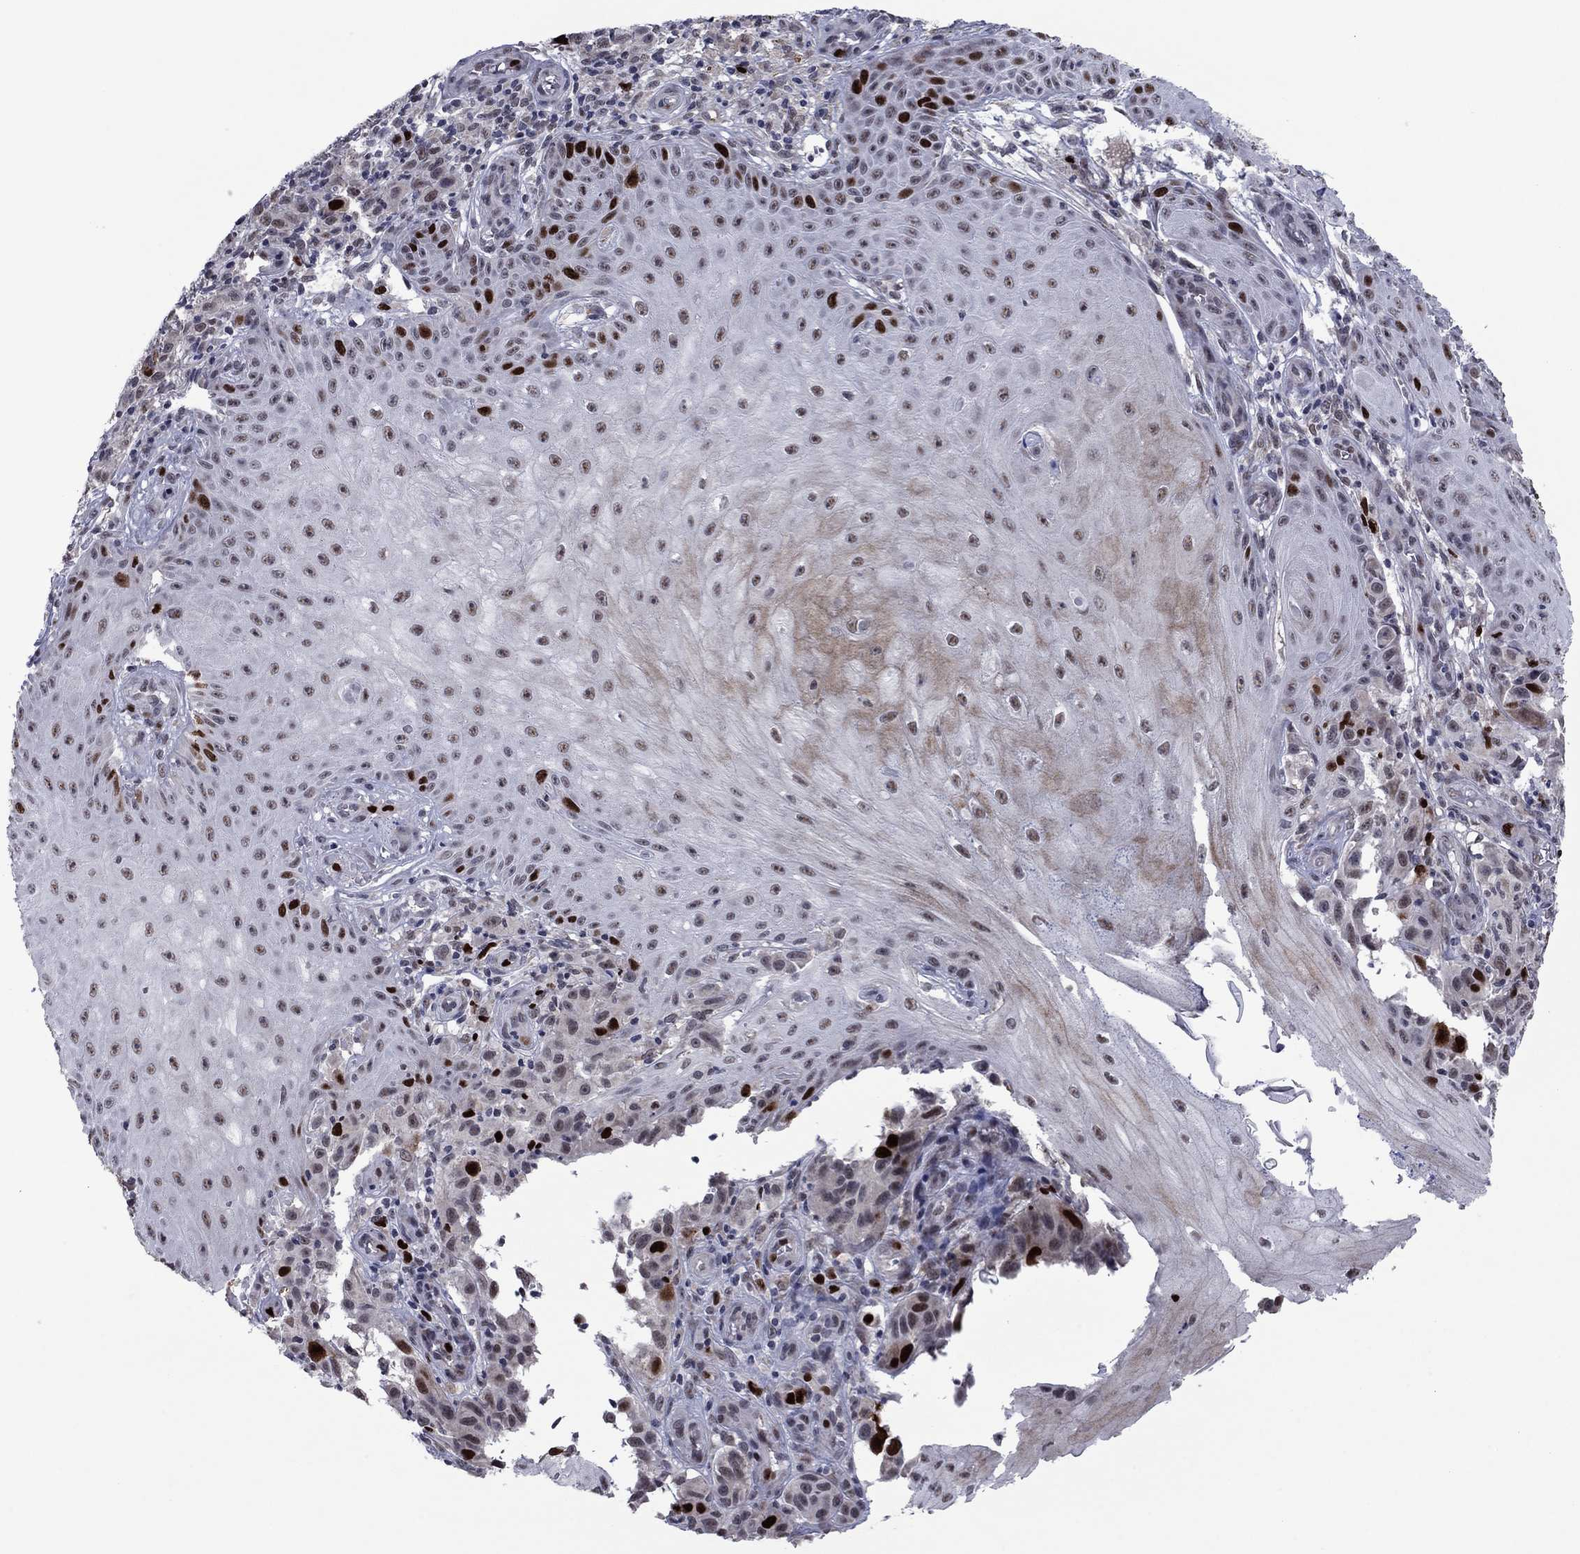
{"staining": {"intensity": "strong", "quantity": "<25%", "location": "nuclear"}, "tissue": "melanoma", "cell_type": "Tumor cells", "image_type": "cancer", "snomed": [{"axis": "morphology", "description": "Malignant melanoma, NOS"}, {"axis": "topography", "description": "Skin"}], "caption": "IHC (DAB) staining of human malignant melanoma shows strong nuclear protein staining in about <25% of tumor cells. (Stains: DAB (3,3'-diaminobenzidine) in brown, nuclei in blue, Microscopy: brightfield microscopy at high magnification).", "gene": "CDCA5", "patient": {"sex": "female", "age": 53}}